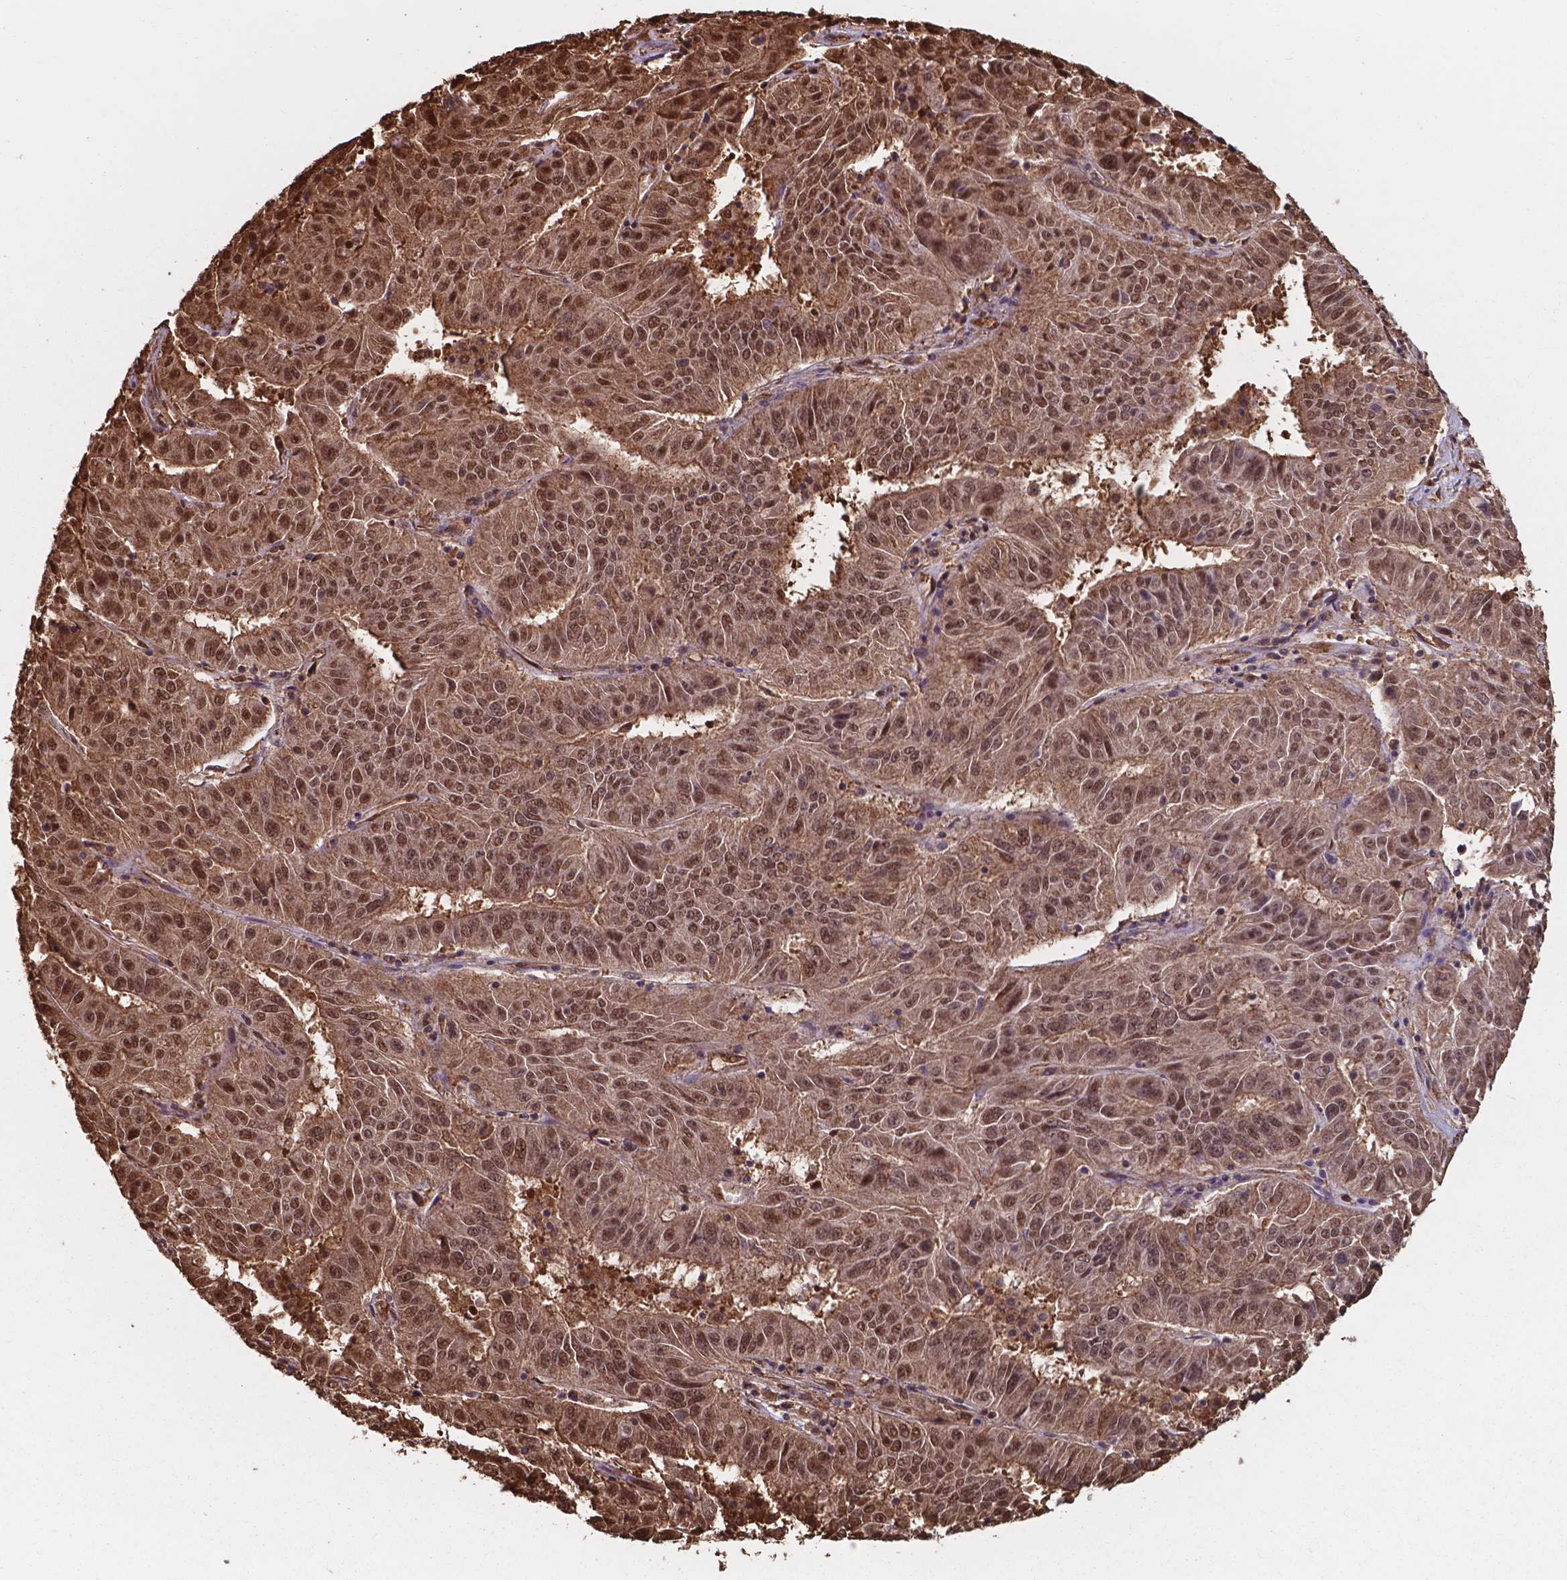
{"staining": {"intensity": "moderate", "quantity": ">75%", "location": "cytoplasmic/membranous,nuclear"}, "tissue": "pancreatic cancer", "cell_type": "Tumor cells", "image_type": "cancer", "snomed": [{"axis": "morphology", "description": "Adenocarcinoma, NOS"}, {"axis": "topography", "description": "Pancreas"}], "caption": "Pancreatic cancer (adenocarcinoma) stained for a protein (brown) shows moderate cytoplasmic/membranous and nuclear positive positivity in about >75% of tumor cells.", "gene": "CHP2", "patient": {"sex": "male", "age": 63}}